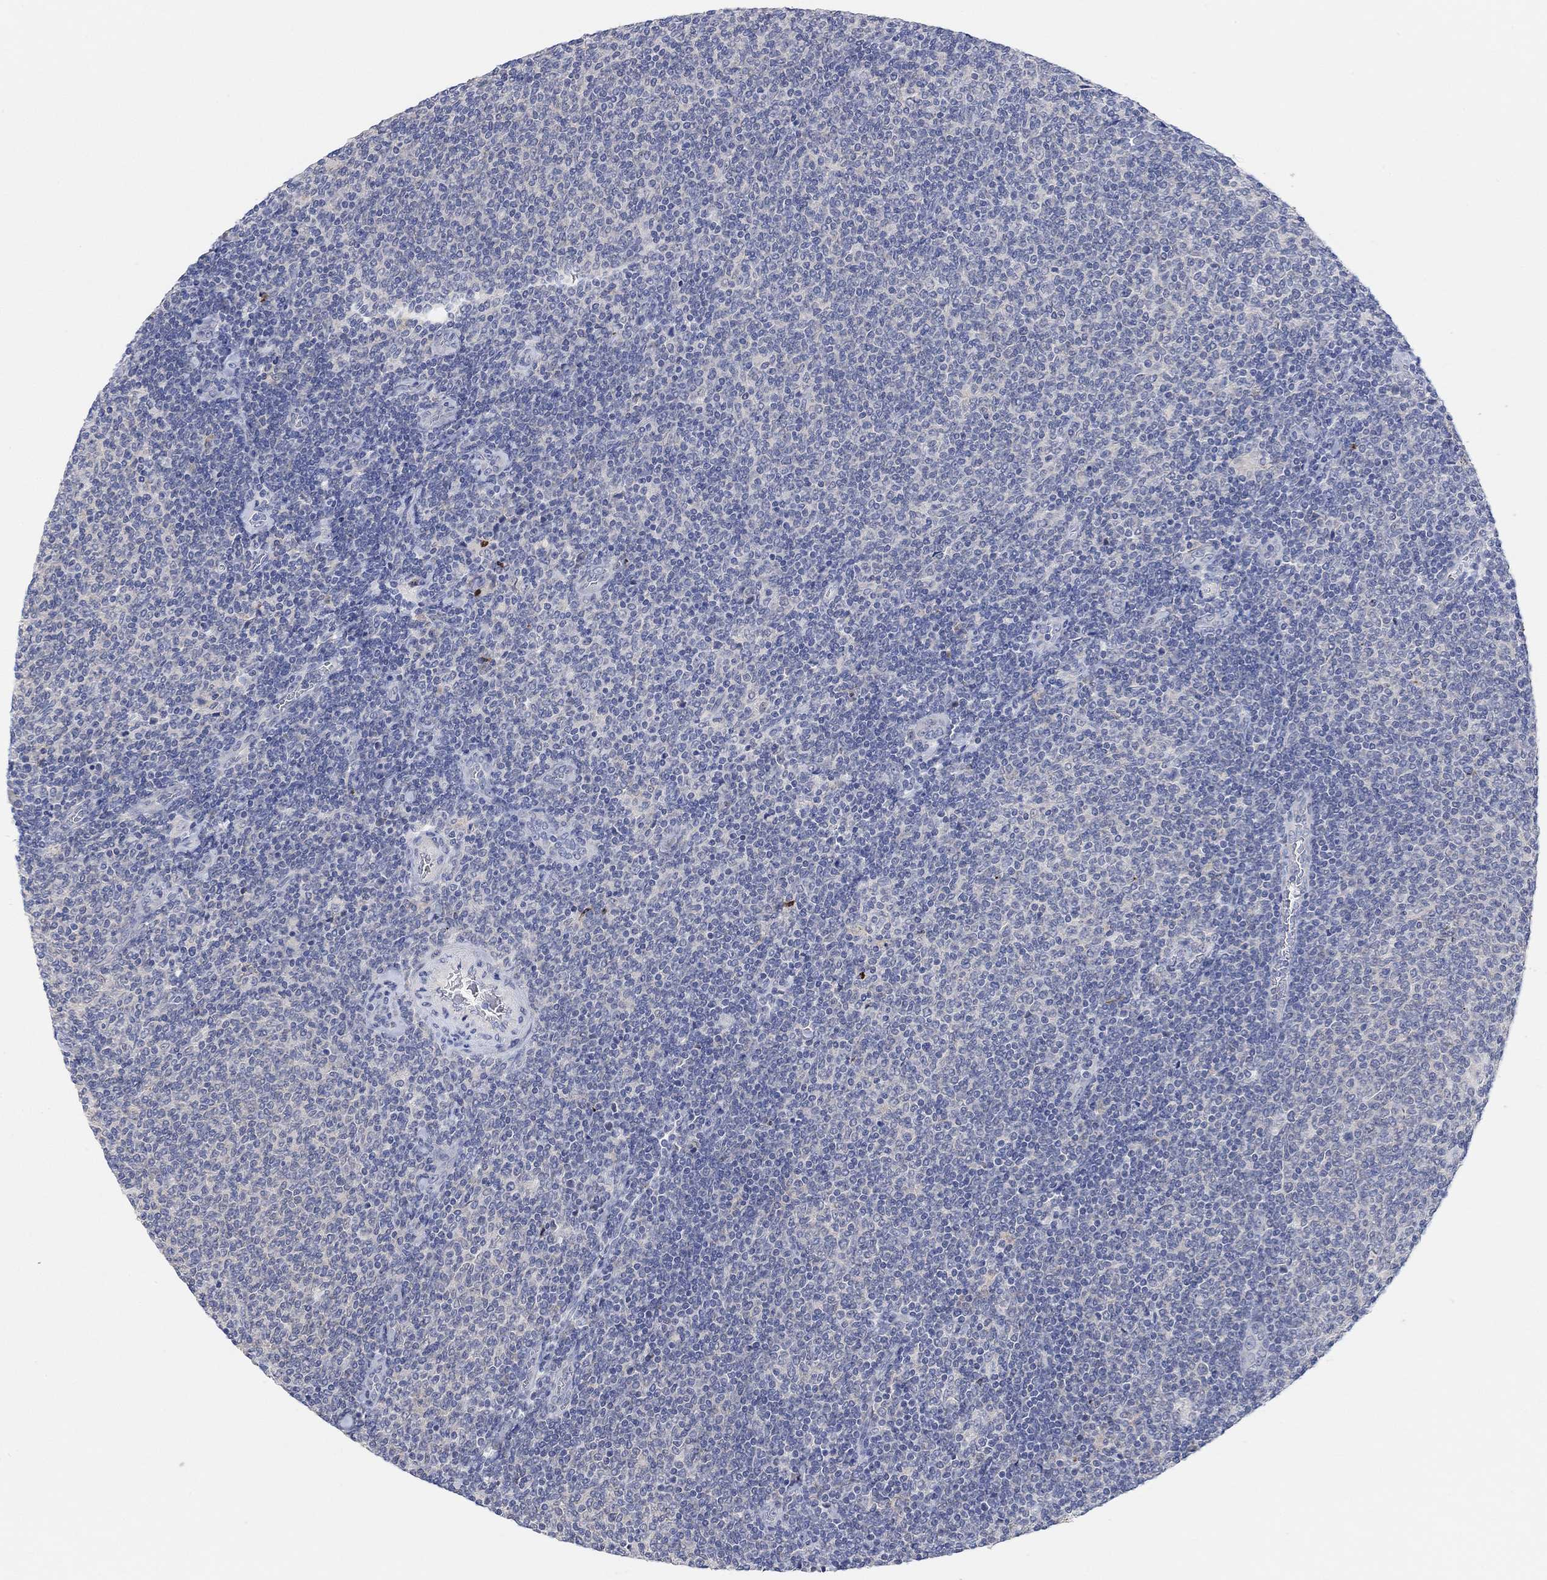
{"staining": {"intensity": "negative", "quantity": "none", "location": "none"}, "tissue": "lymphoma", "cell_type": "Tumor cells", "image_type": "cancer", "snomed": [{"axis": "morphology", "description": "Malignant lymphoma, non-Hodgkin's type, Low grade"}, {"axis": "topography", "description": "Lymph node"}], "caption": "Immunohistochemical staining of human lymphoma shows no significant expression in tumor cells.", "gene": "RIMS1", "patient": {"sex": "male", "age": 52}}